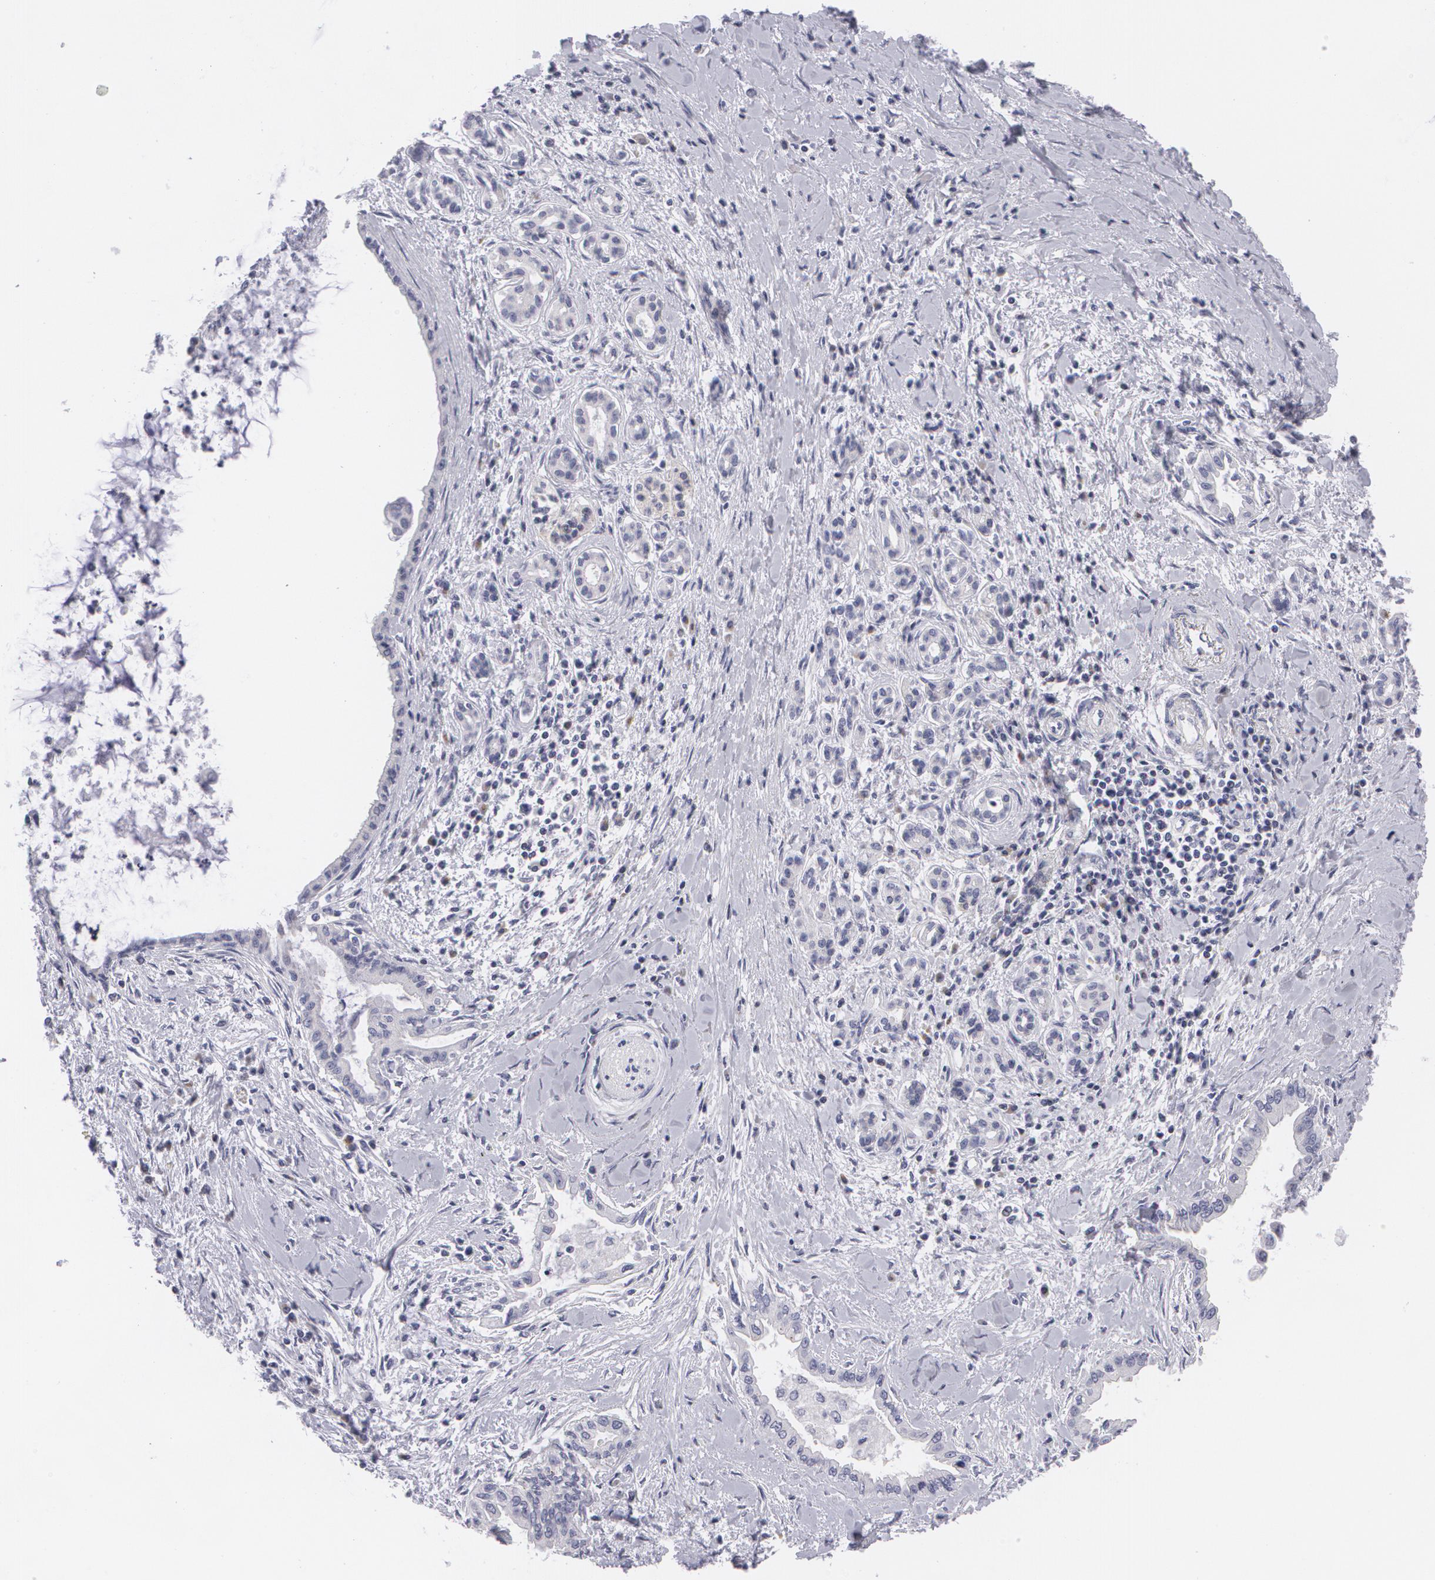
{"staining": {"intensity": "negative", "quantity": "none", "location": "none"}, "tissue": "pancreatic cancer", "cell_type": "Tumor cells", "image_type": "cancer", "snomed": [{"axis": "morphology", "description": "Adenocarcinoma, NOS"}, {"axis": "topography", "description": "Pancreas"}], "caption": "Micrograph shows no protein positivity in tumor cells of adenocarcinoma (pancreatic) tissue.", "gene": "MBNL3", "patient": {"sex": "female", "age": 64}}